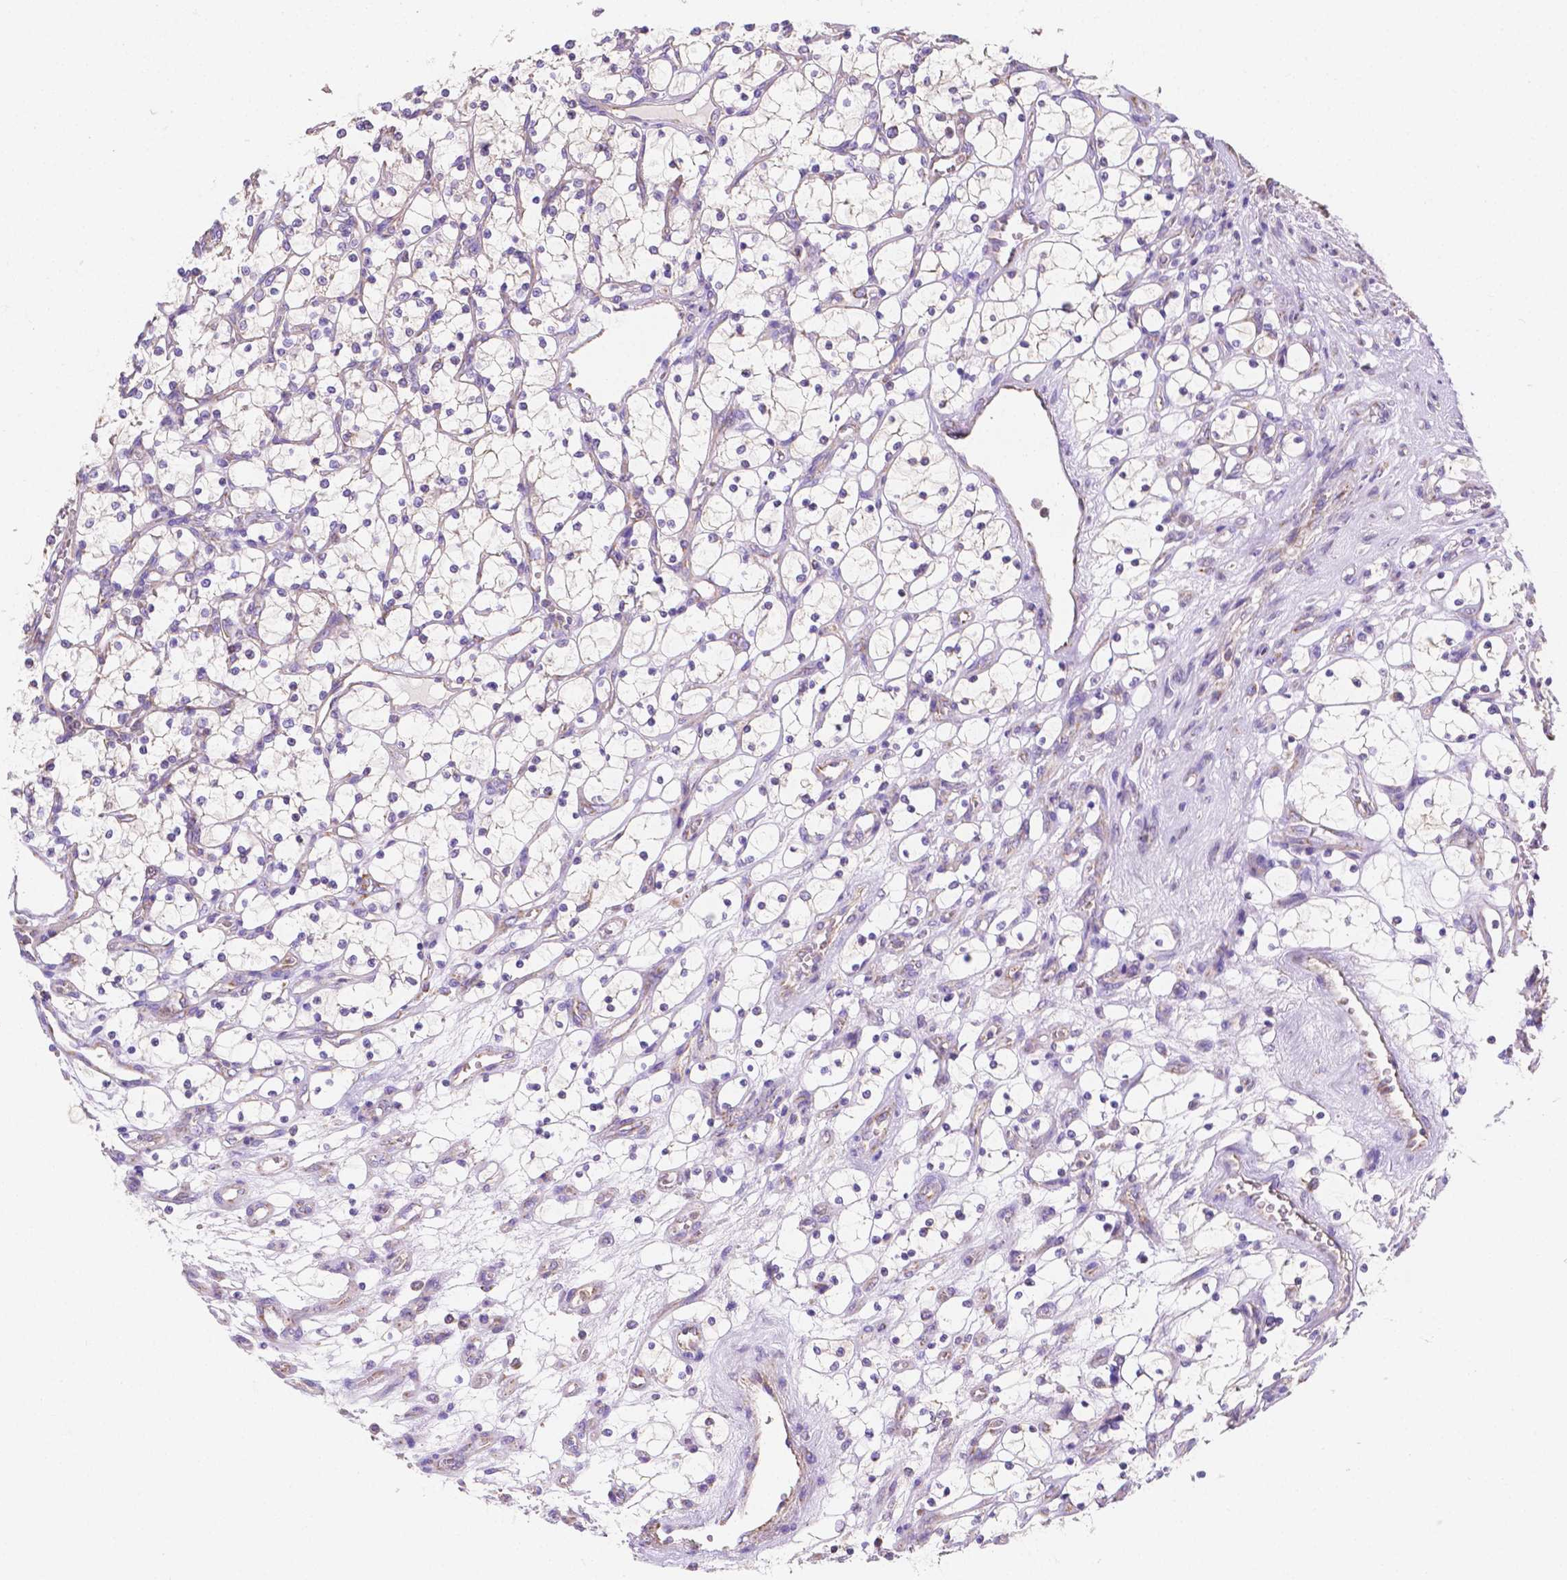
{"staining": {"intensity": "negative", "quantity": "none", "location": "none"}, "tissue": "renal cancer", "cell_type": "Tumor cells", "image_type": "cancer", "snomed": [{"axis": "morphology", "description": "Adenocarcinoma, NOS"}, {"axis": "topography", "description": "Kidney"}], "caption": "Protein analysis of adenocarcinoma (renal) shows no significant expression in tumor cells.", "gene": "SGTB", "patient": {"sex": "female", "age": 69}}